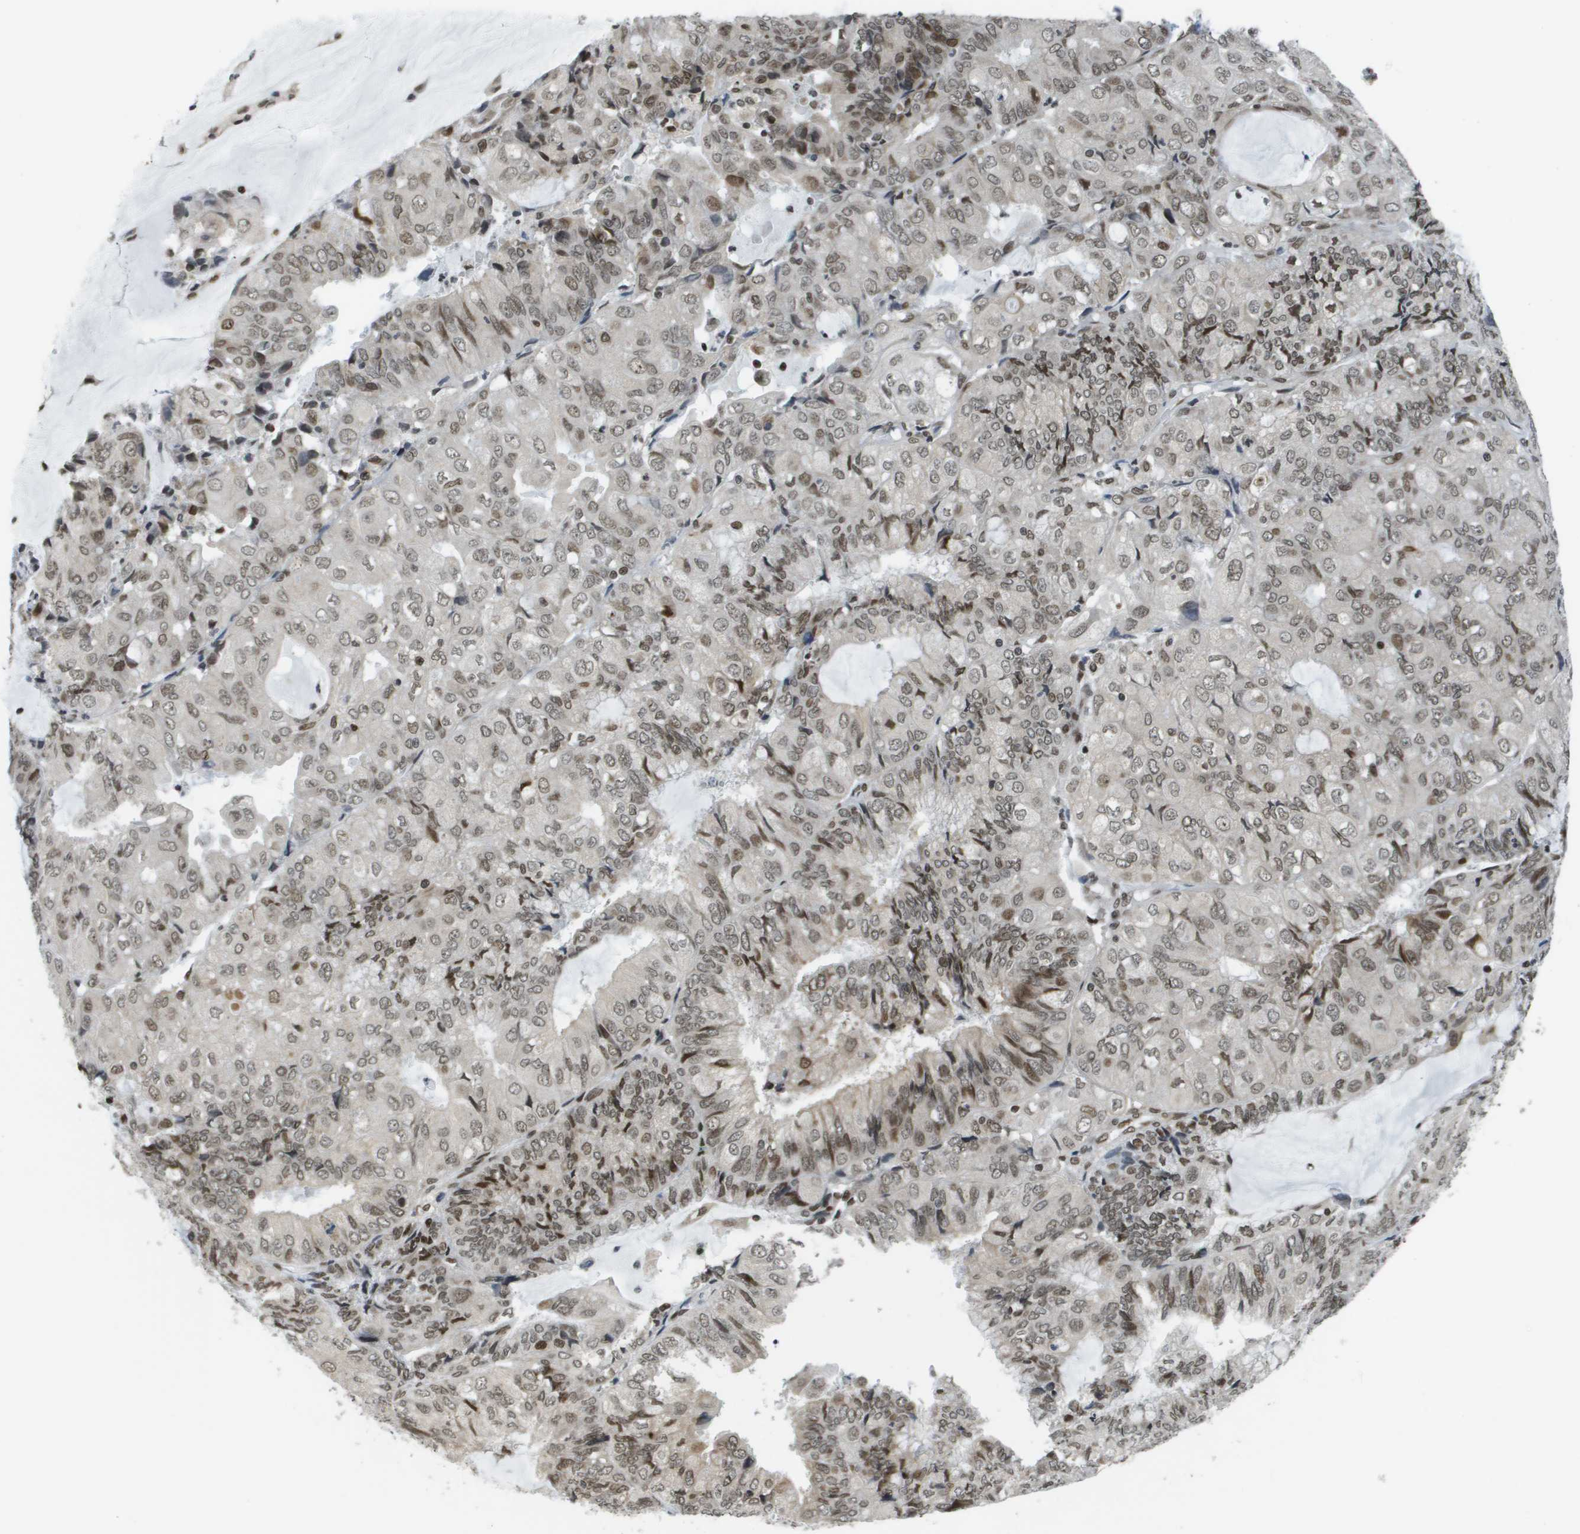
{"staining": {"intensity": "weak", "quantity": ">75%", "location": "nuclear"}, "tissue": "endometrial cancer", "cell_type": "Tumor cells", "image_type": "cancer", "snomed": [{"axis": "morphology", "description": "Adenocarcinoma, NOS"}, {"axis": "topography", "description": "Endometrium"}], "caption": "Tumor cells demonstrate weak nuclear positivity in approximately >75% of cells in endometrial adenocarcinoma. (brown staining indicates protein expression, while blue staining denotes nuclei).", "gene": "RECQL4", "patient": {"sex": "female", "age": 81}}